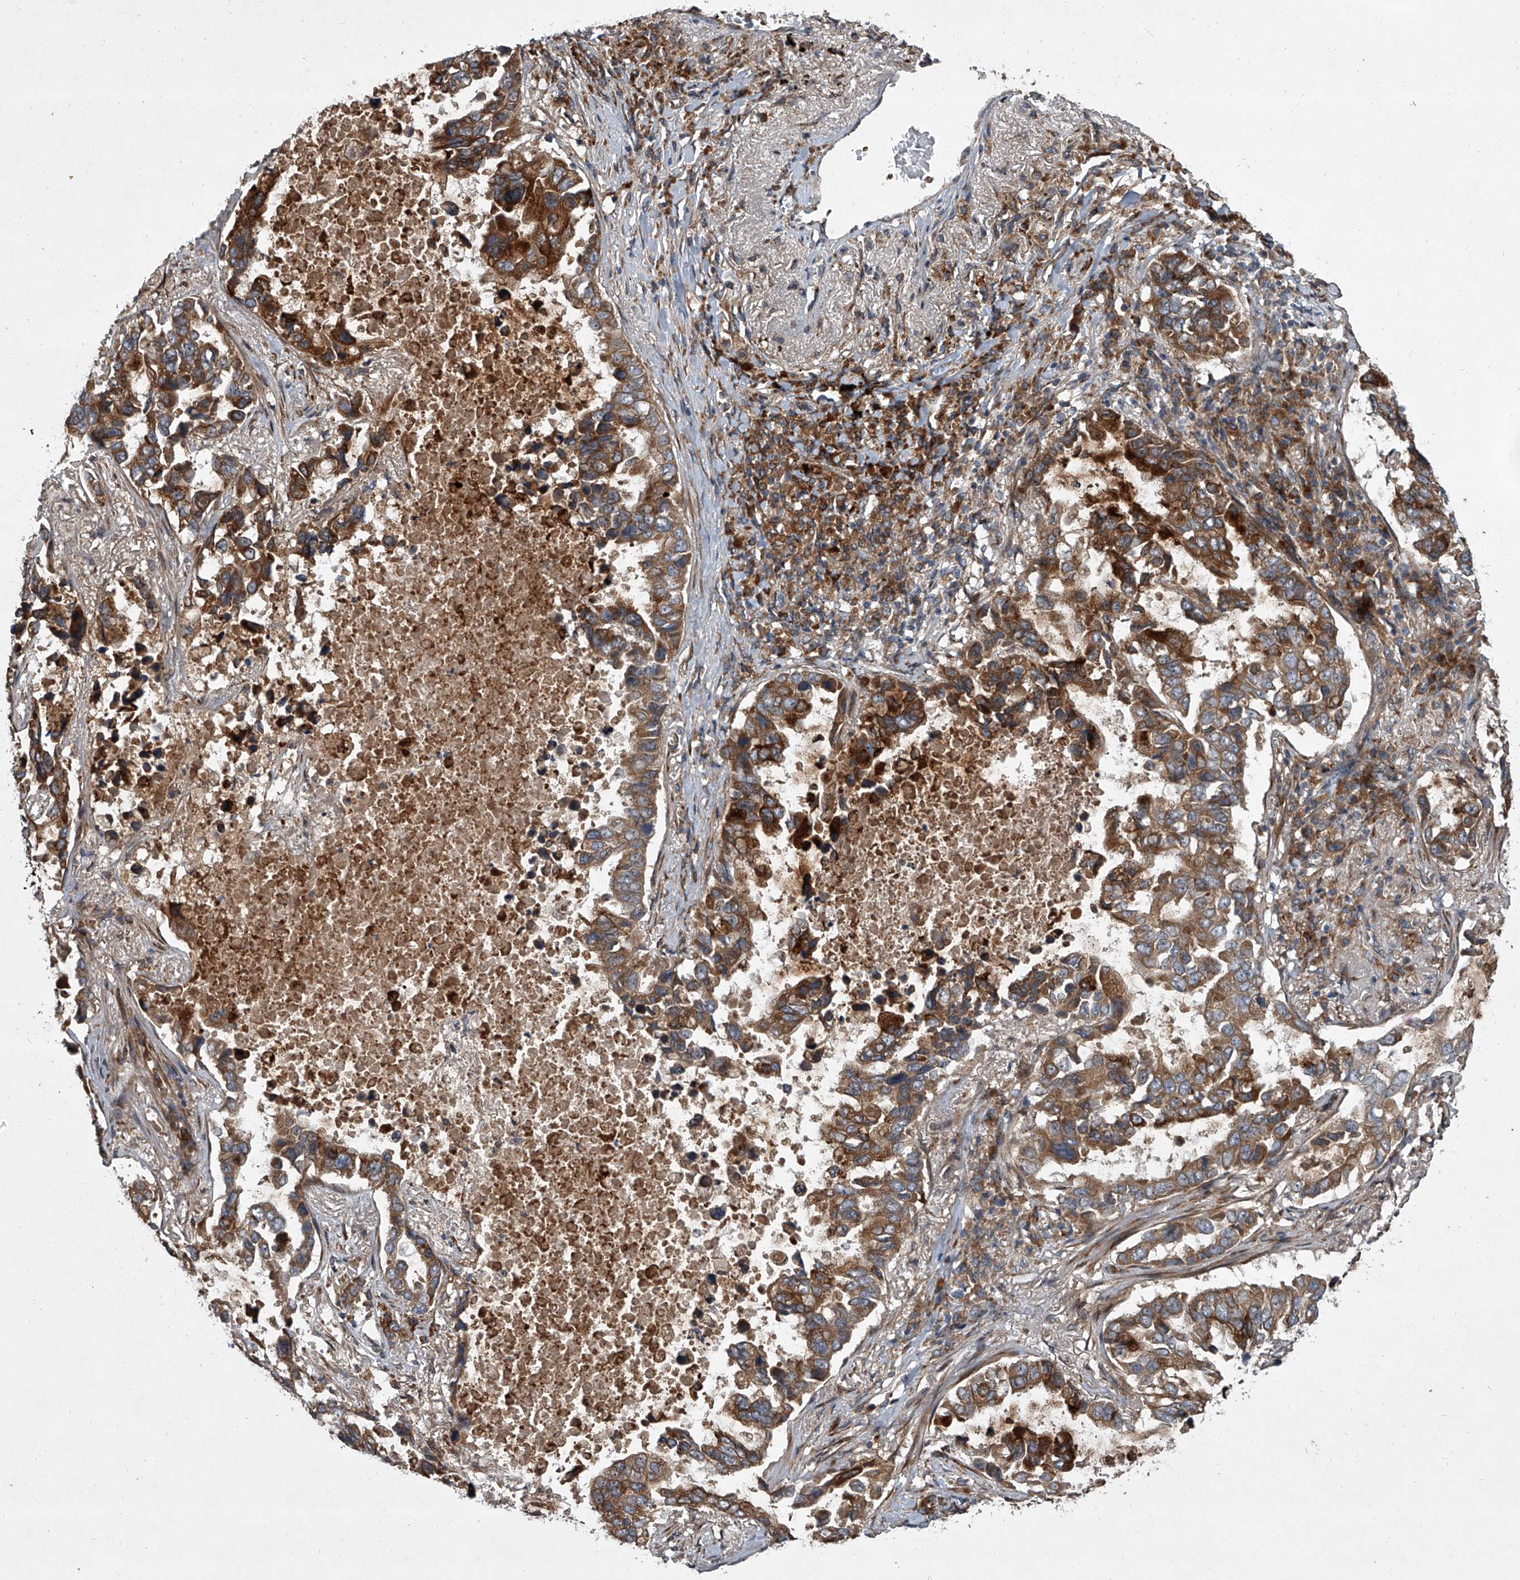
{"staining": {"intensity": "strong", "quantity": "25%-75%", "location": "cytoplasmic/membranous"}, "tissue": "lung cancer", "cell_type": "Tumor cells", "image_type": "cancer", "snomed": [{"axis": "morphology", "description": "Adenocarcinoma, NOS"}, {"axis": "topography", "description": "Lung"}], "caption": "Protein expression analysis of human lung cancer (adenocarcinoma) reveals strong cytoplasmic/membranous staining in approximately 25%-75% of tumor cells.", "gene": "EVA1C", "patient": {"sex": "male", "age": 64}}